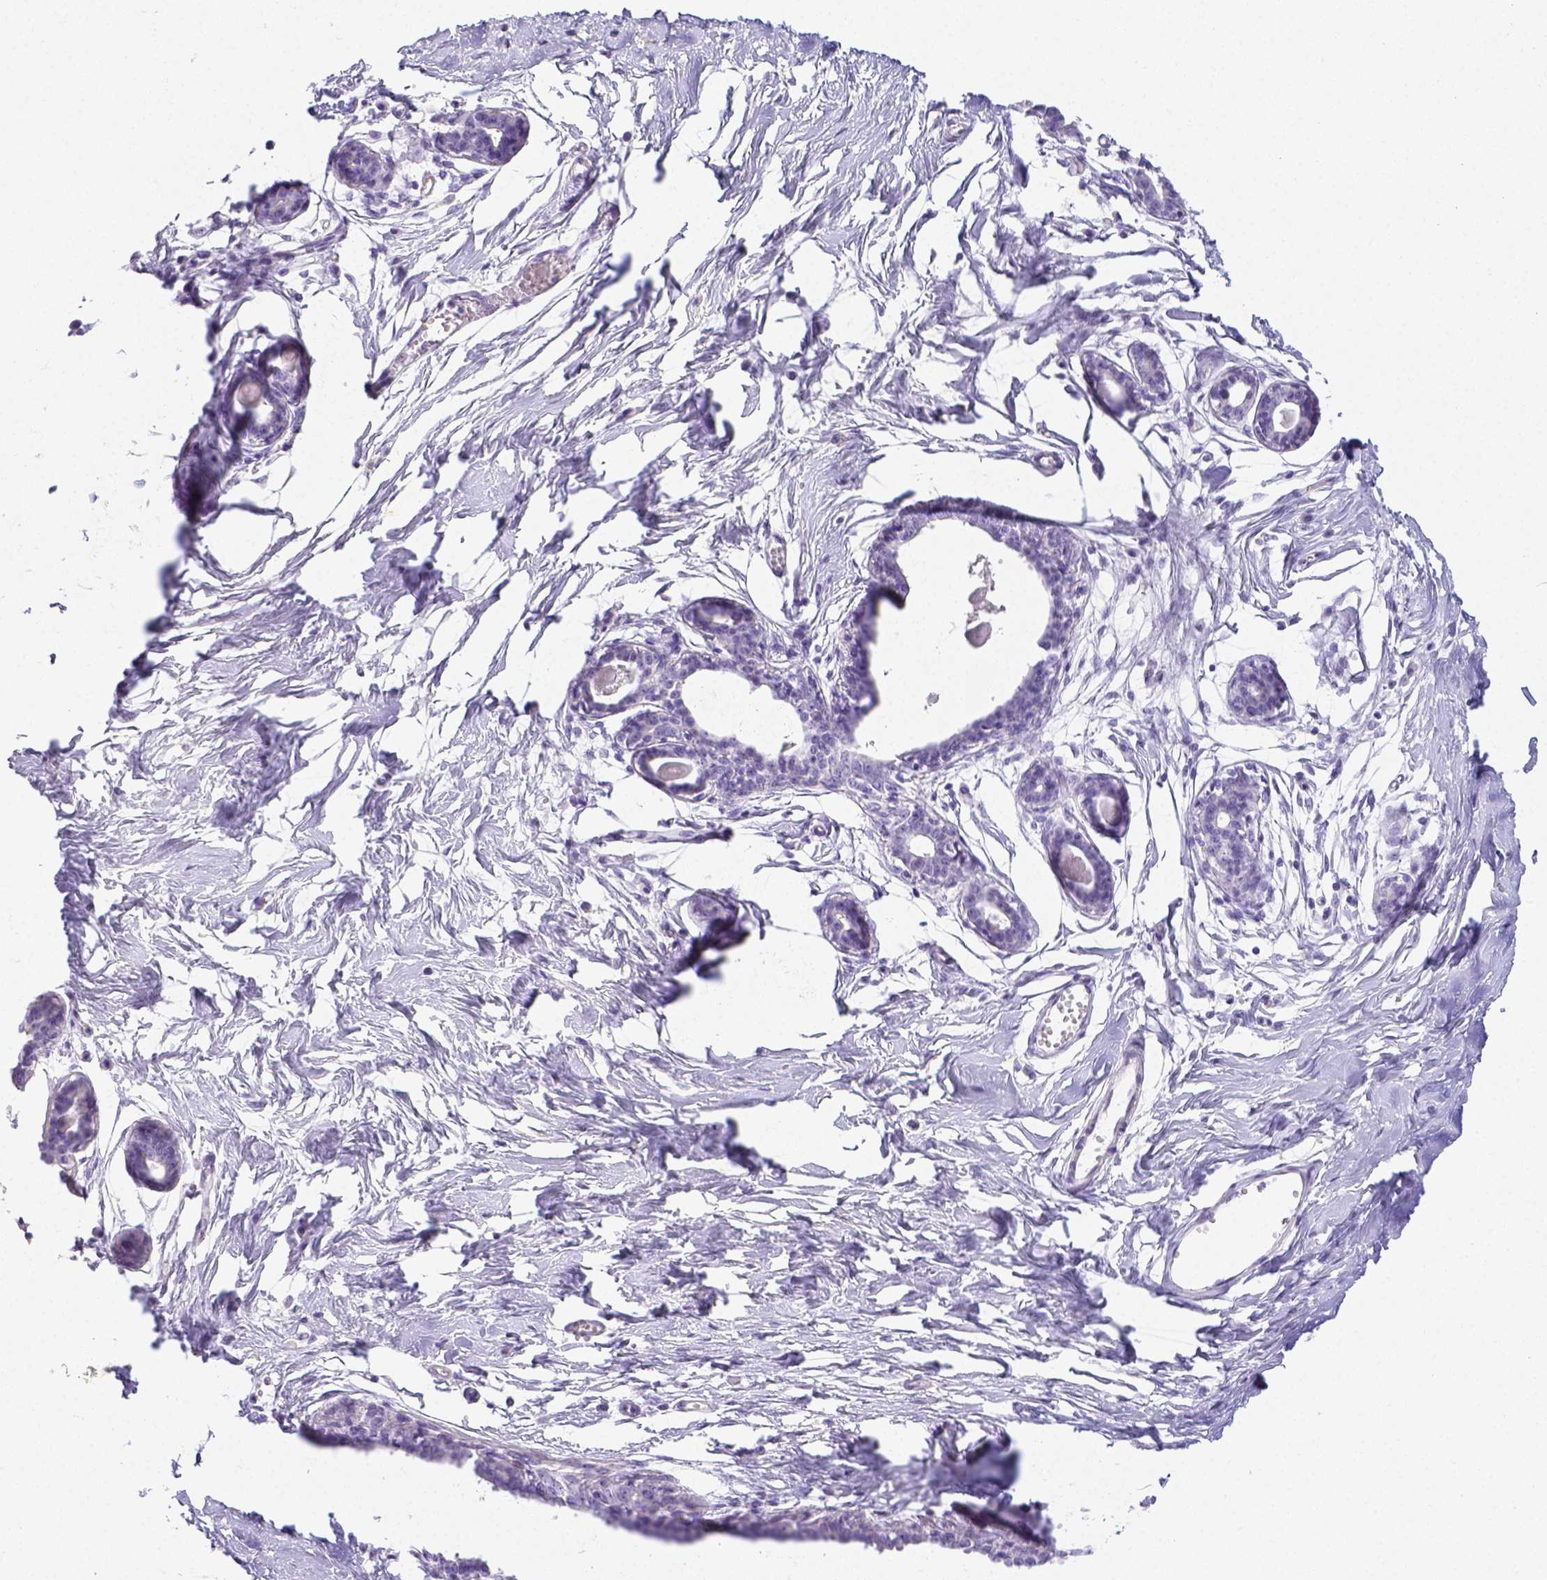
{"staining": {"intensity": "negative", "quantity": "none", "location": "none"}, "tissue": "breast", "cell_type": "Adipocytes", "image_type": "normal", "snomed": [{"axis": "morphology", "description": "Normal tissue, NOS"}, {"axis": "topography", "description": "Breast"}], "caption": "IHC micrograph of unremarkable human breast stained for a protein (brown), which reveals no positivity in adipocytes. (IHC, brightfield microscopy, high magnification).", "gene": "ARHGAP36", "patient": {"sex": "female", "age": 45}}